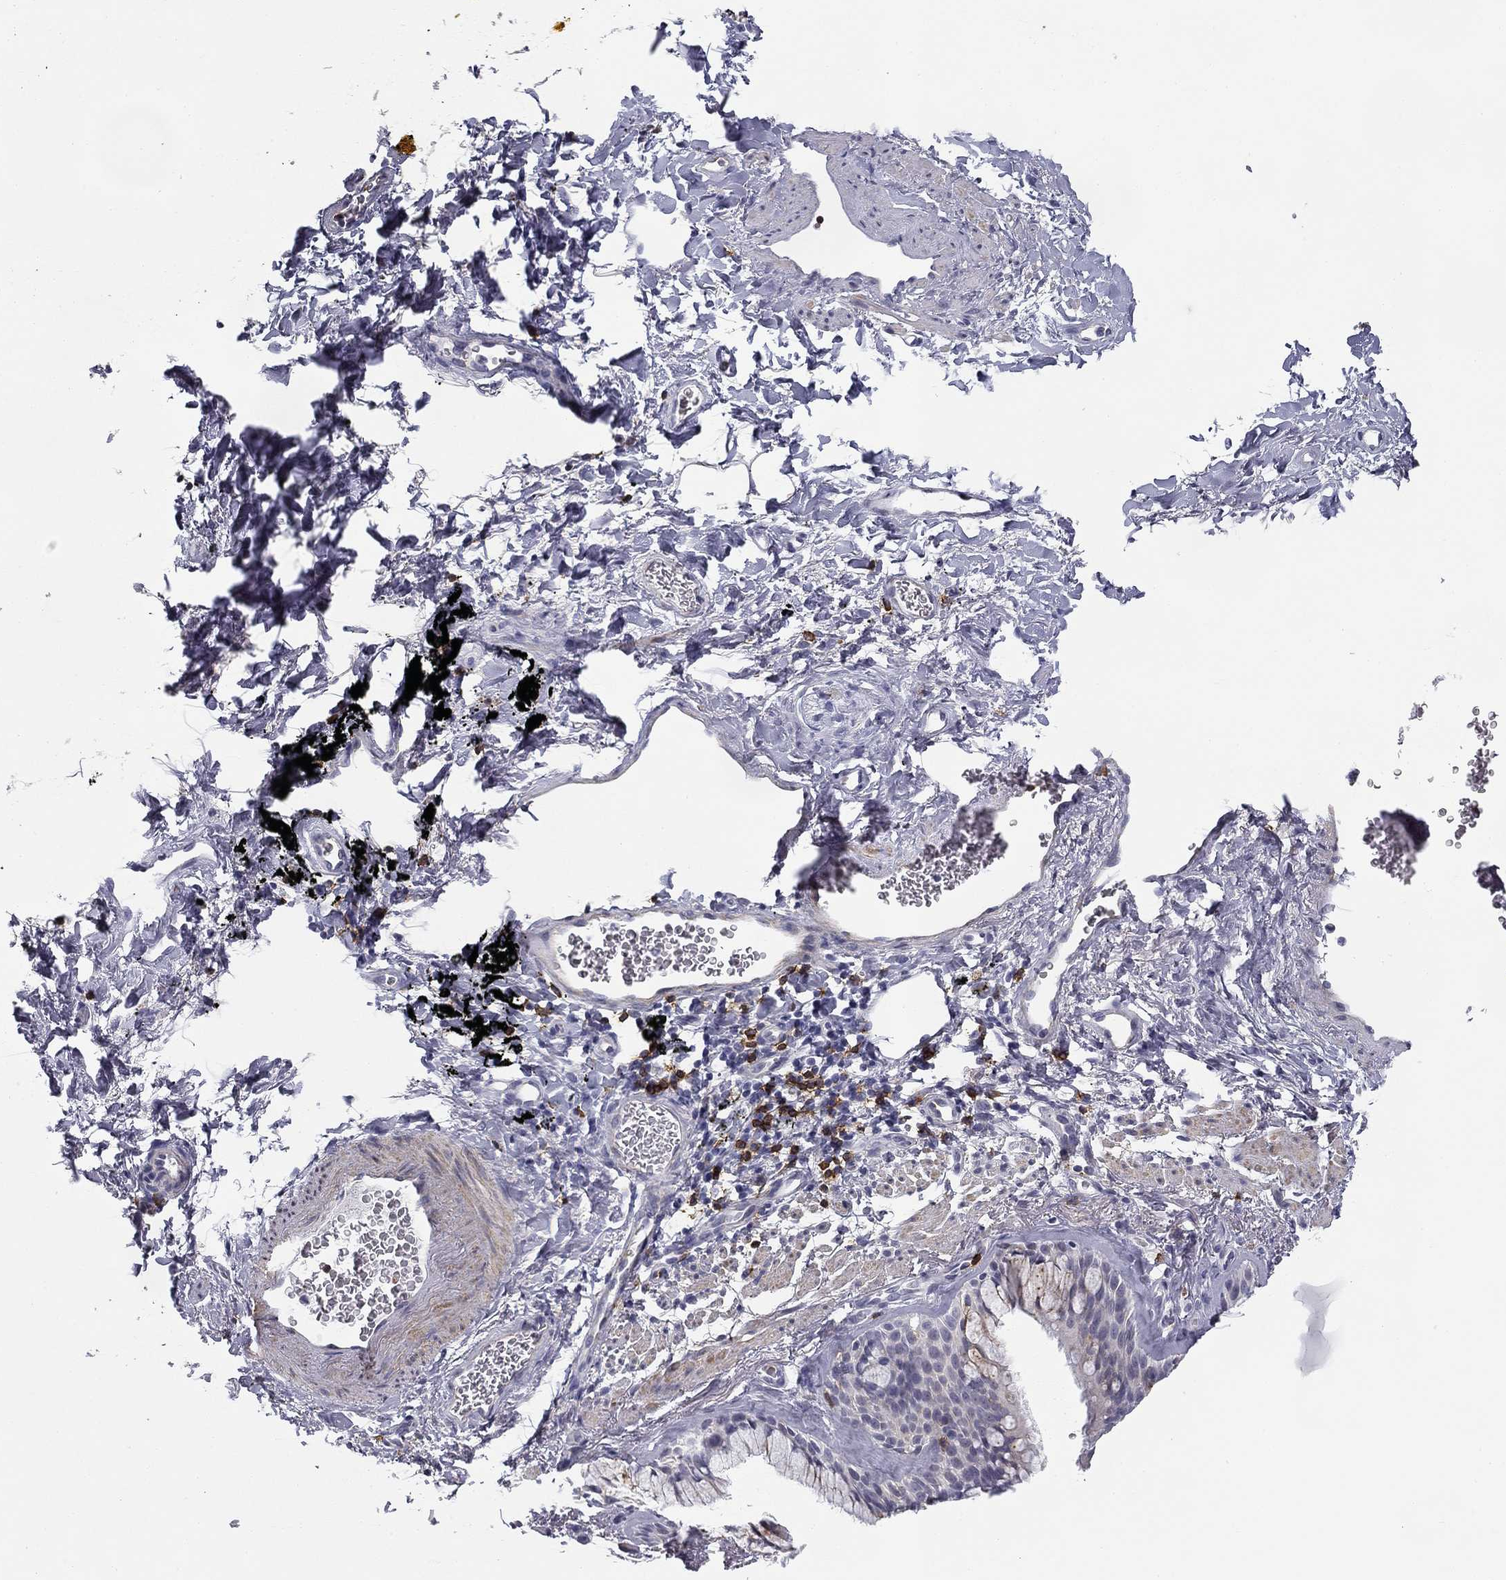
{"staining": {"intensity": "negative", "quantity": "none", "location": "none"}, "tissue": "soft tissue", "cell_type": "Fibroblasts", "image_type": "normal", "snomed": [{"axis": "morphology", "description": "Normal tissue, NOS"}, {"axis": "morphology", "description": "Adenocarcinoma, NOS"}, {"axis": "topography", "description": "Cartilage tissue"}, {"axis": "topography", "description": "Lung"}], "caption": "An IHC micrograph of unremarkable soft tissue is shown. There is no staining in fibroblasts of soft tissue.", "gene": "TRAT1", "patient": {"sex": "male", "age": 59}}